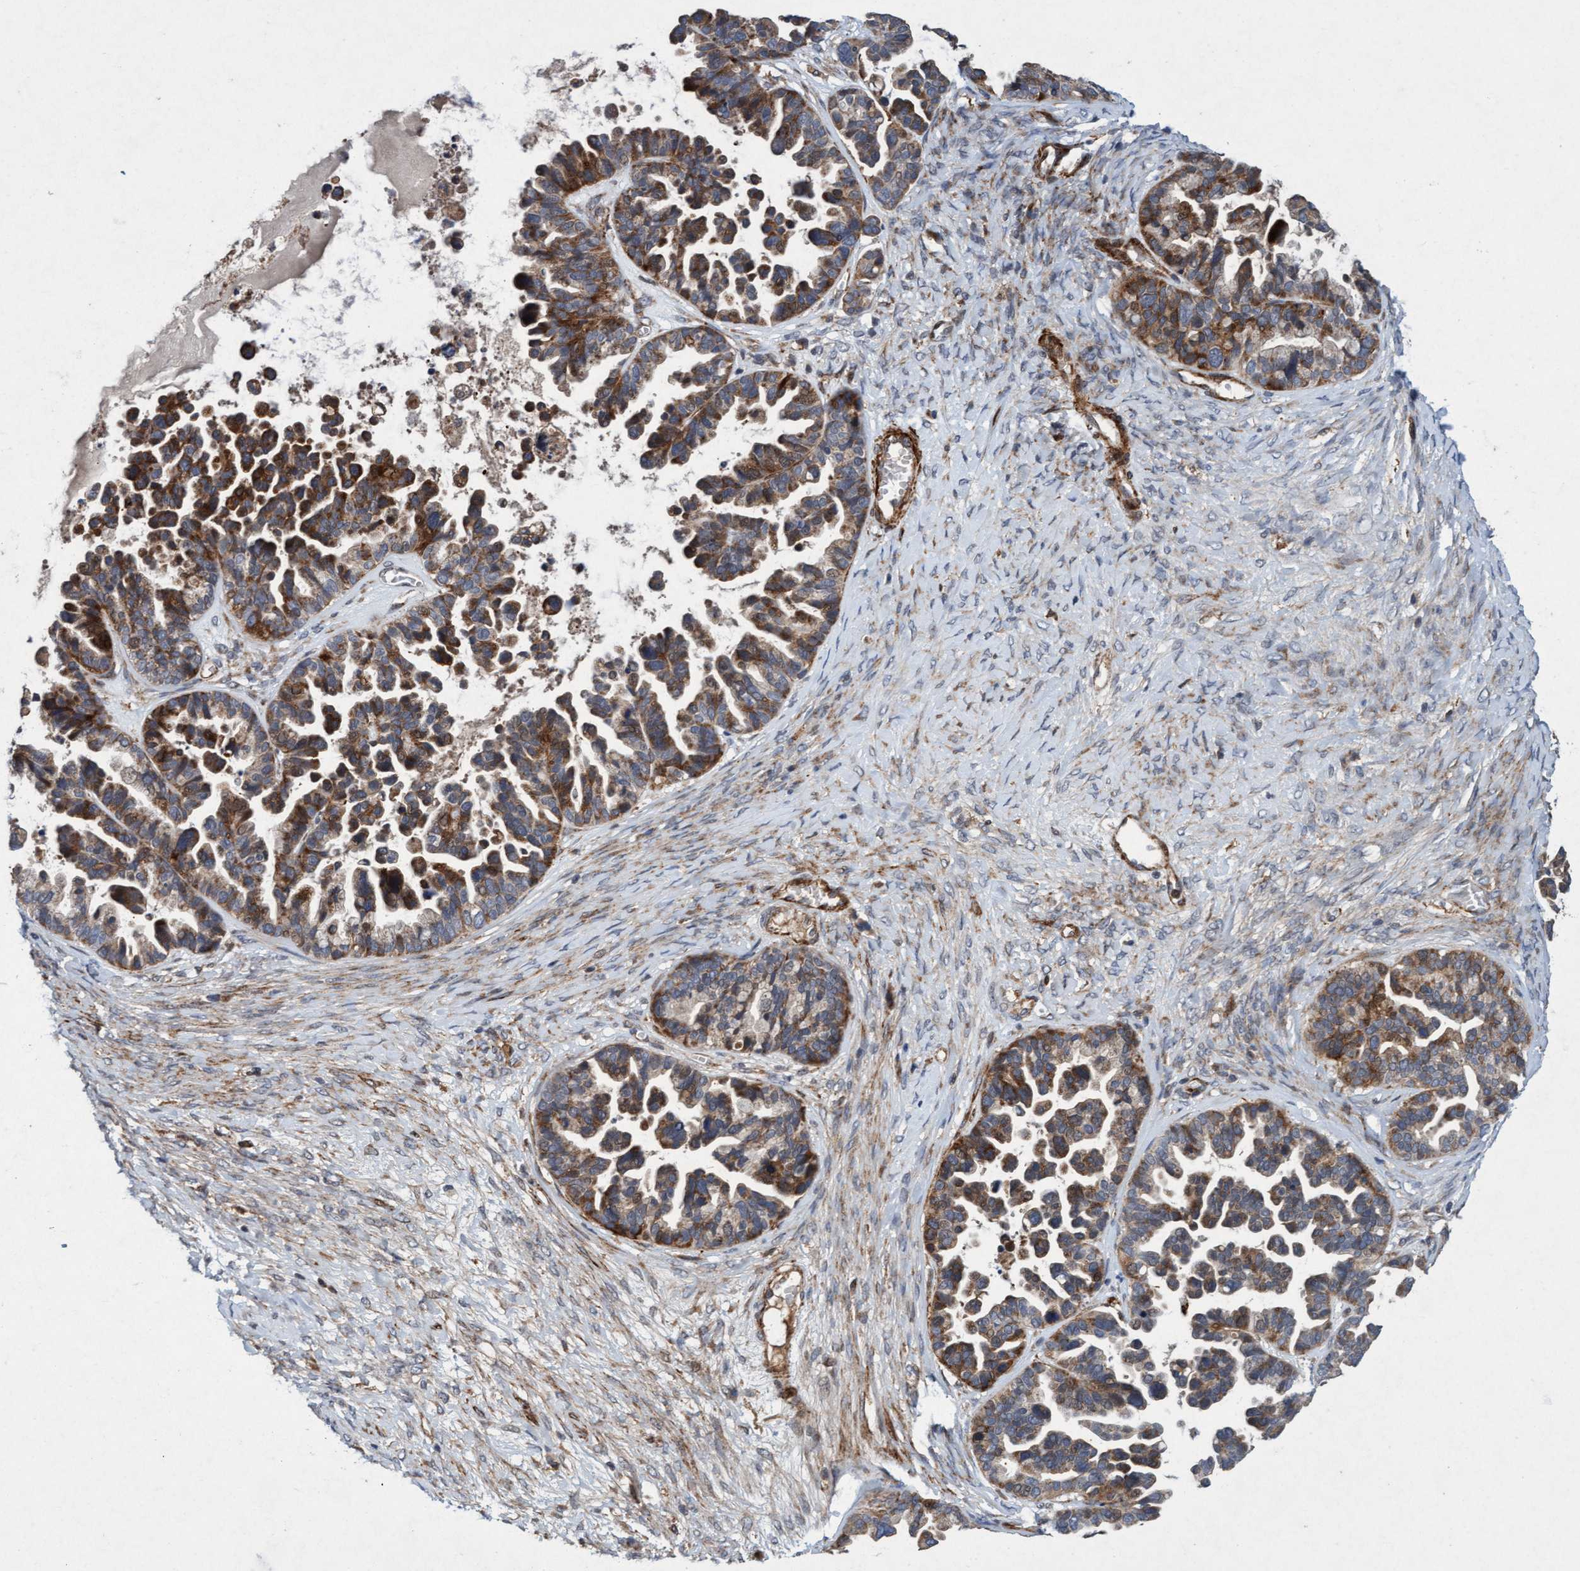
{"staining": {"intensity": "moderate", "quantity": ">75%", "location": "cytoplasmic/membranous"}, "tissue": "ovarian cancer", "cell_type": "Tumor cells", "image_type": "cancer", "snomed": [{"axis": "morphology", "description": "Cystadenocarcinoma, serous, NOS"}, {"axis": "topography", "description": "Ovary"}], "caption": "Immunohistochemistry (DAB) staining of ovarian cancer (serous cystadenocarcinoma) reveals moderate cytoplasmic/membranous protein positivity in about >75% of tumor cells.", "gene": "TMEM70", "patient": {"sex": "female", "age": 56}}